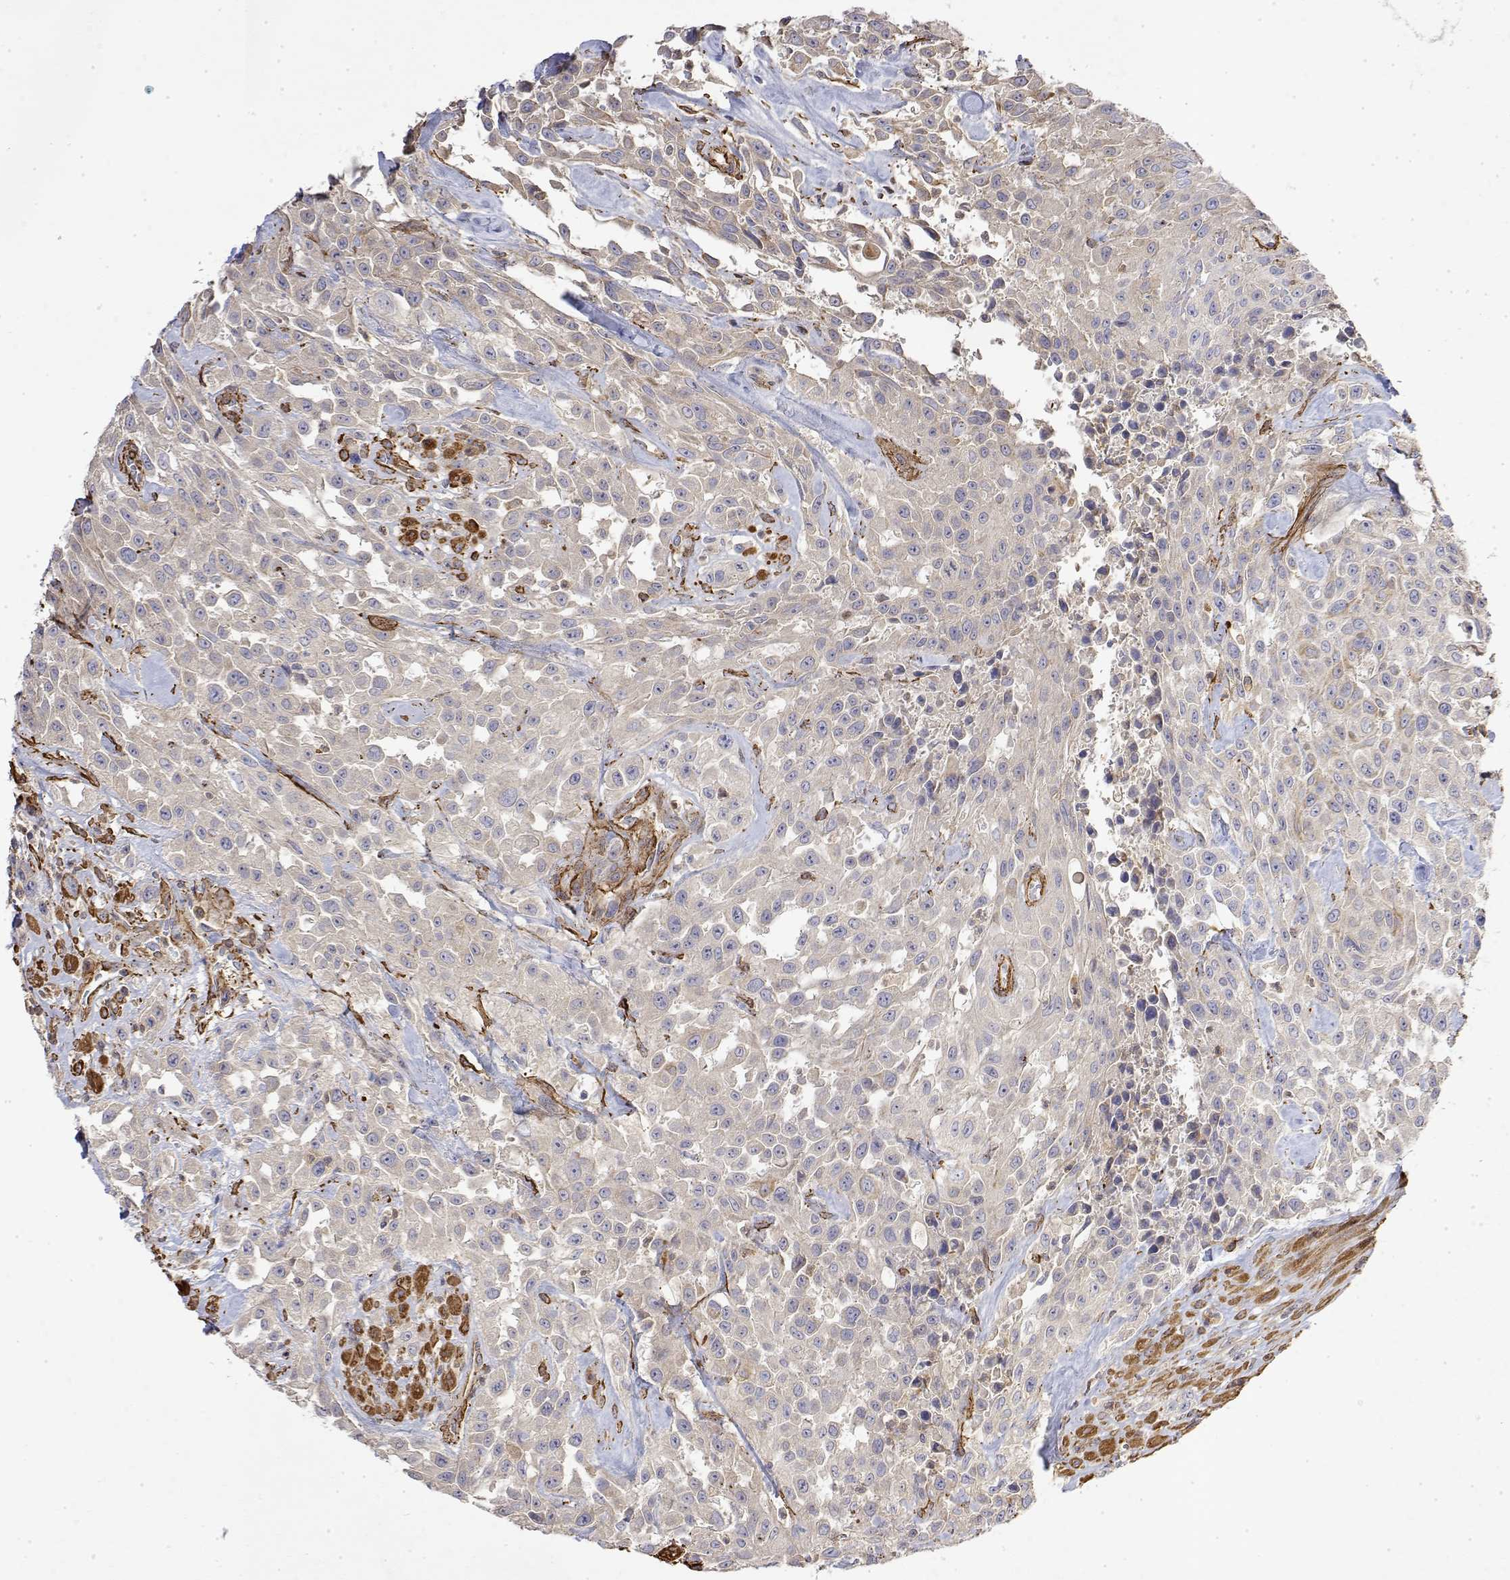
{"staining": {"intensity": "negative", "quantity": "none", "location": "none"}, "tissue": "urothelial cancer", "cell_type": "Tumor cells", "image_type": "cancer", "snomed": [{"axis": "morphology", "description": "Urothelial carcinoma, High grade"}, {"axis": "topography", "description": "Urinary bladder"}], "caption": "The photomicrograph exhibits no significant expression in tumor cells of urothelial cancer.", "gene": "SOWAHD", "patient": {"sex": "male", "age": 79}}